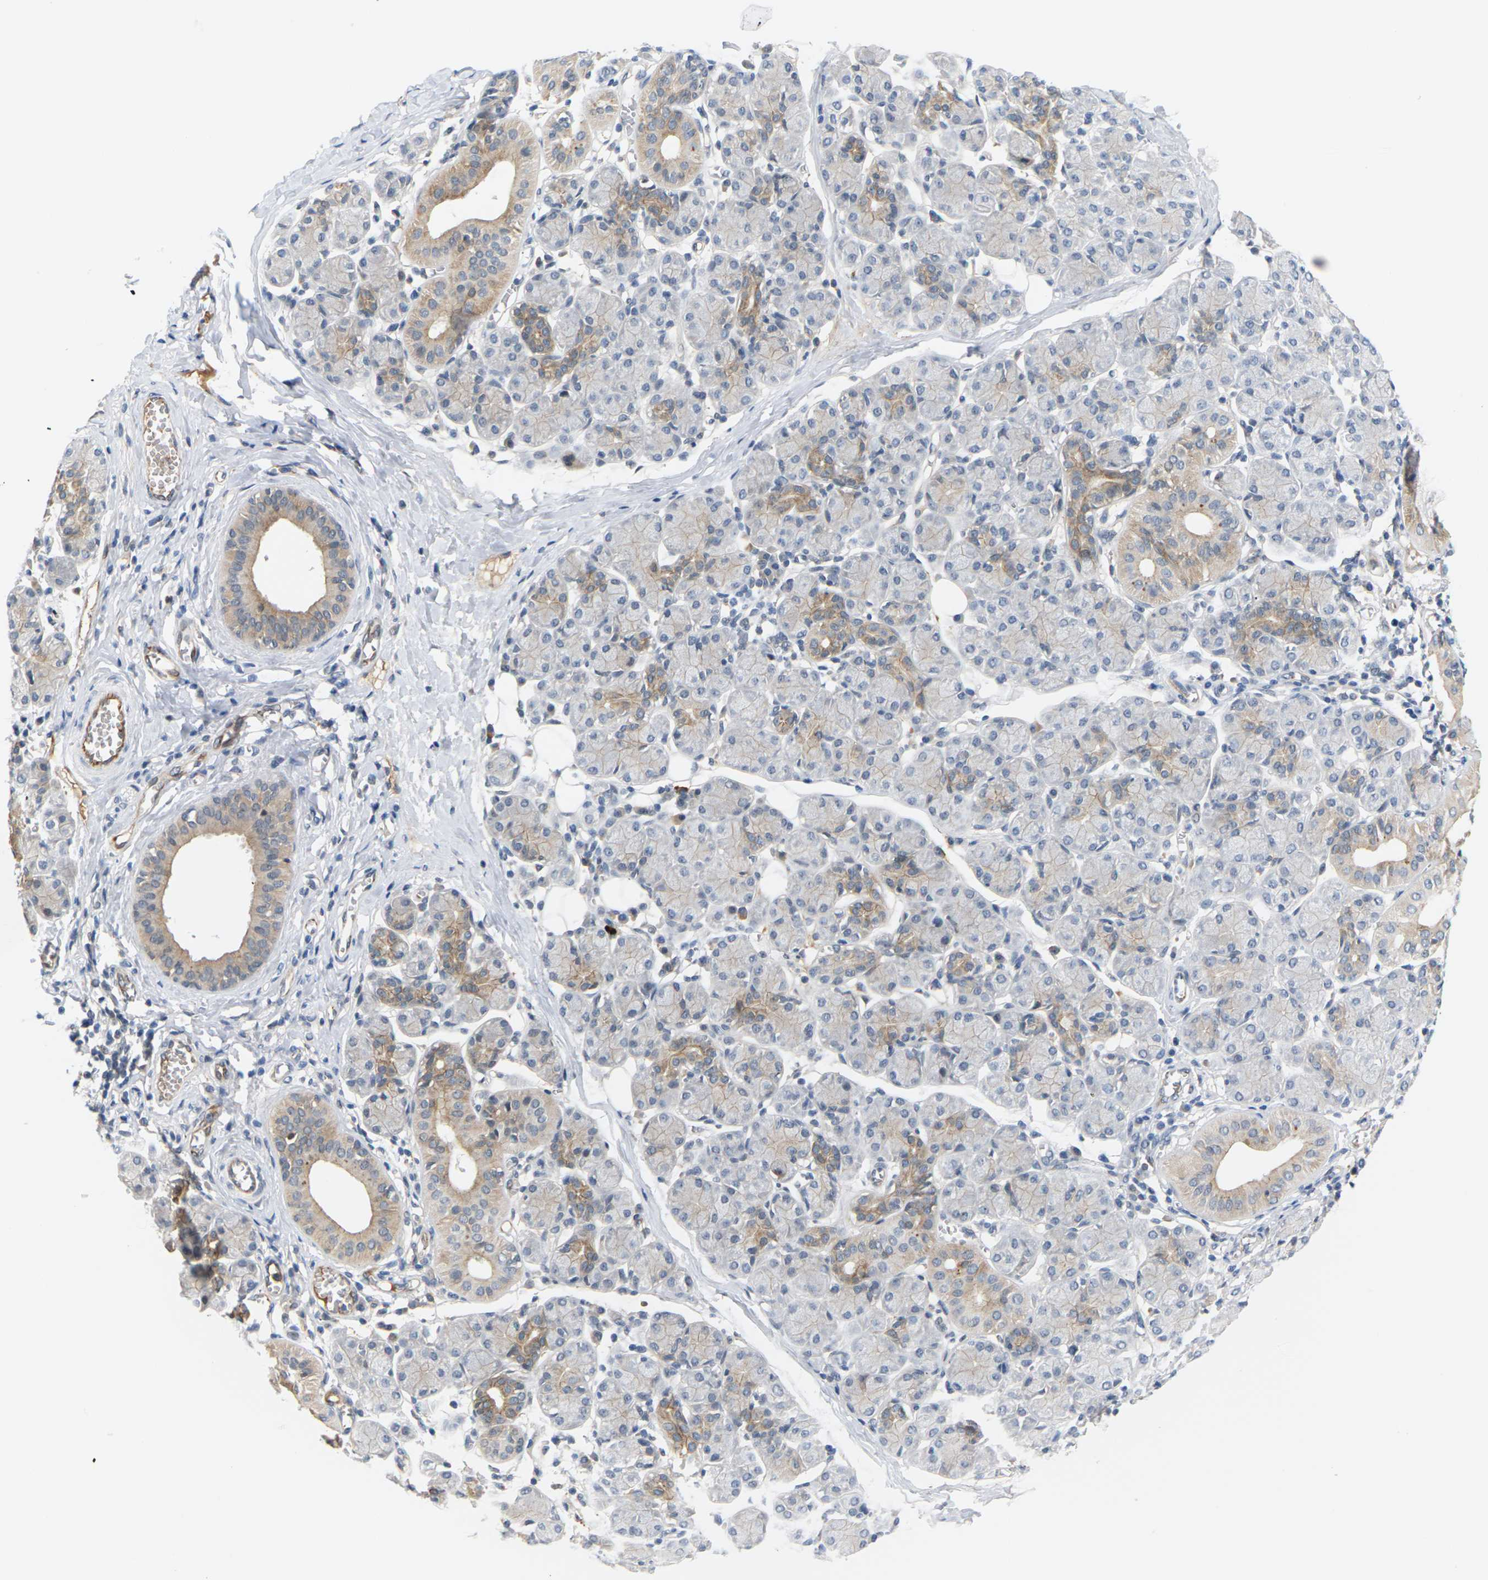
{"staining": {"intensity": "moderate", "quantity": "25%-75%", "location": "cytoplasmic/membranous"}, "tissue": "salivary gland", "cell_type": "Glandular cells", "image_type": "normal", "snomed": [{"axis": "morphology", "description": "Normal tissue, NOS"}, {"axis": "morphology", "description": "Inflammation, NOS"}, {"axis": "topography", "description": "Lymph node"}, {"axis": "topography", "description": "Salivary gland"}], "caption": "Immunohistochemistry photomicrograph of normal salivary gland: salivary gland stained using immunohistochemistry reveals medium levels of moderate protein expression localized specifically in the cytoplasmic/membranous of glandular cells, appearing as a cytoplasmic/membranous brown color.", "gene": "PKP2", "patient": {"sex": "male", "age": 3}}